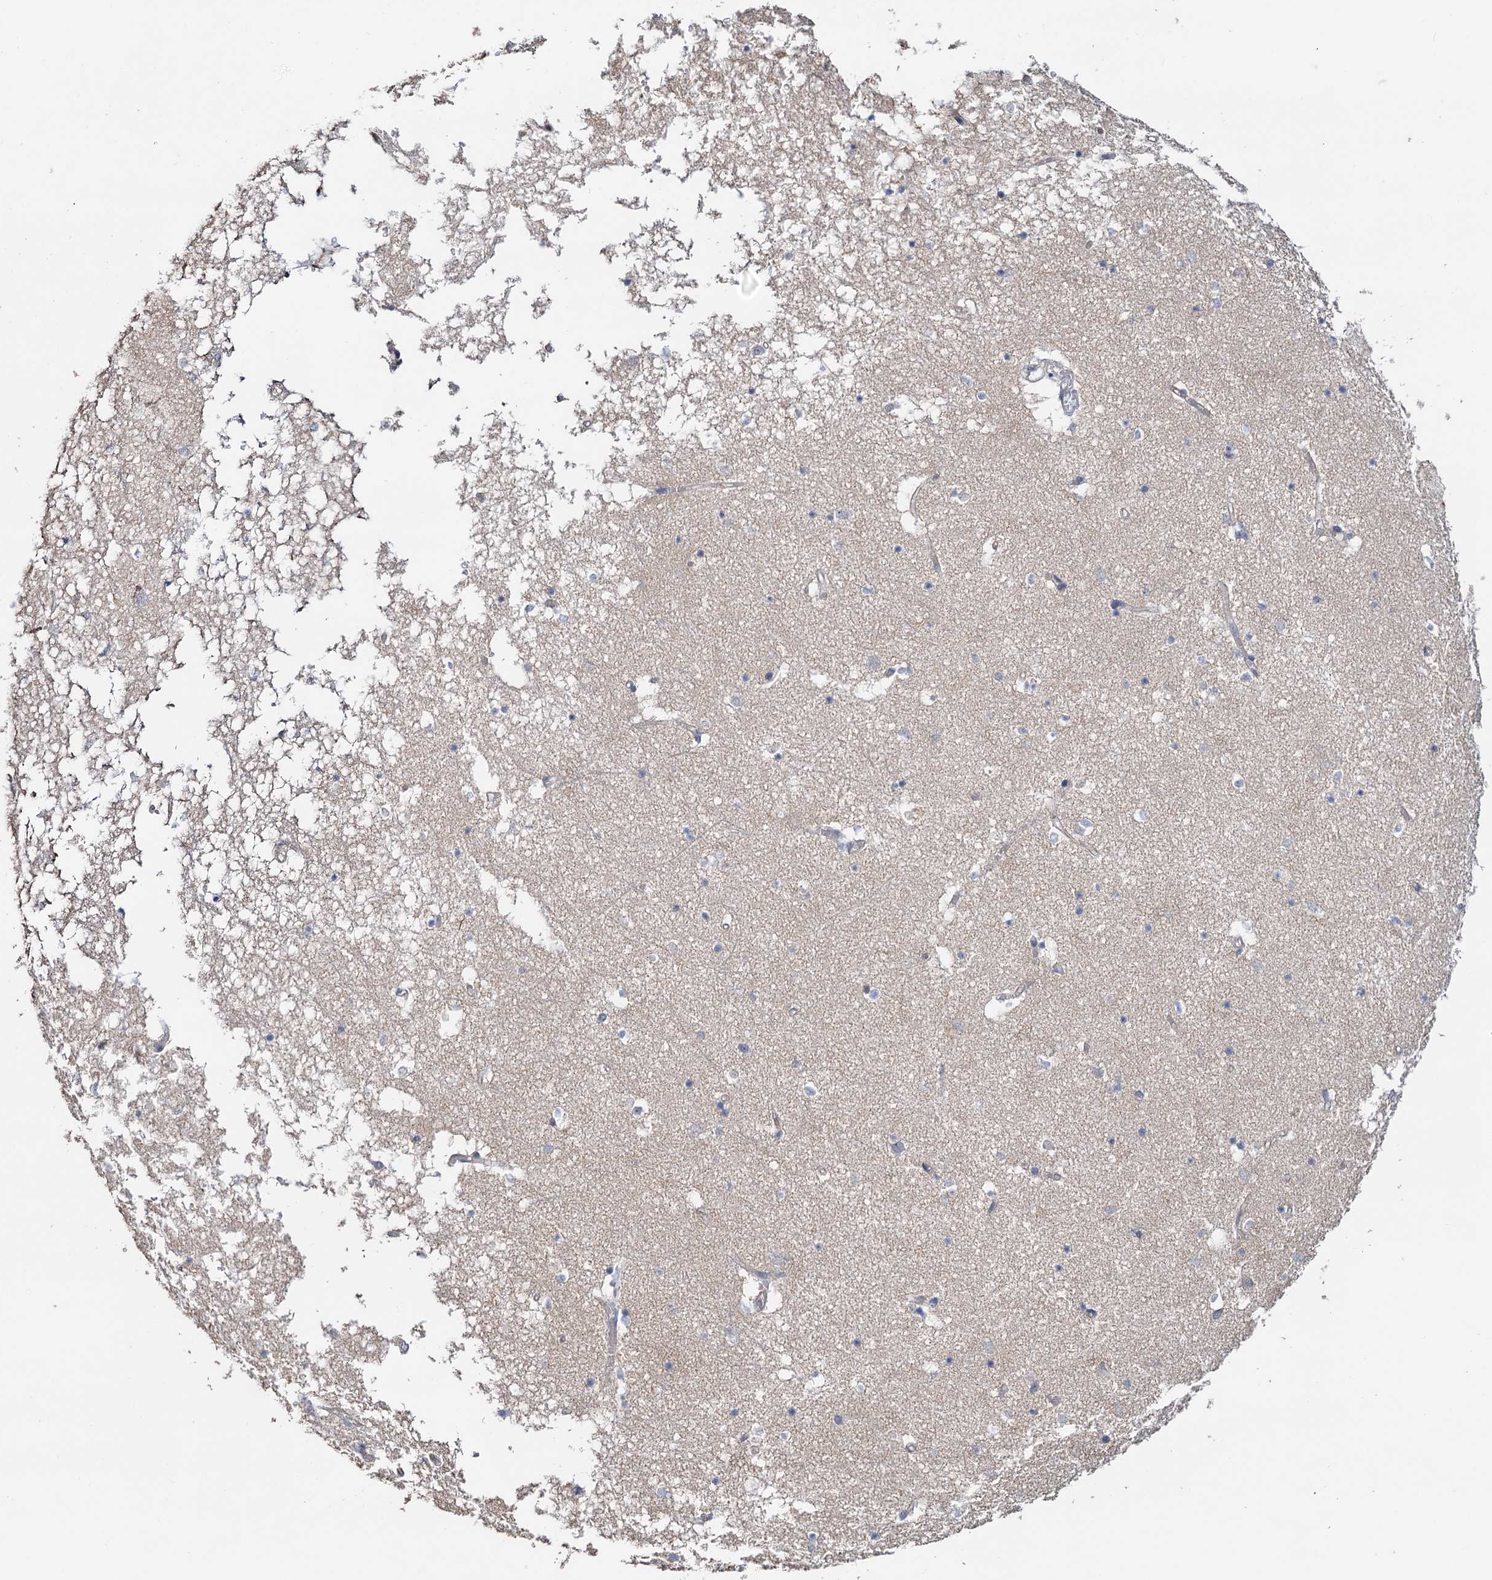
{"staining": {"intensity": "negative", "quantity": "none", "location": "none"}, "tissue": "hippocampus", "cell_type": "Glial cells", "image_type": "normal", "snomed": [{"axis": "morphology", "description": "Normal tissue, NOS"}, {"axis": "topography", "description": "Hippocampus"}], "caption": "High power microscopy micrograph of an IHC micrograph of benign hippocampus, revealing no significant positivity in glial cells.", "gene": "C2CD3", "patient": {"sex": "male", "age": 70}}